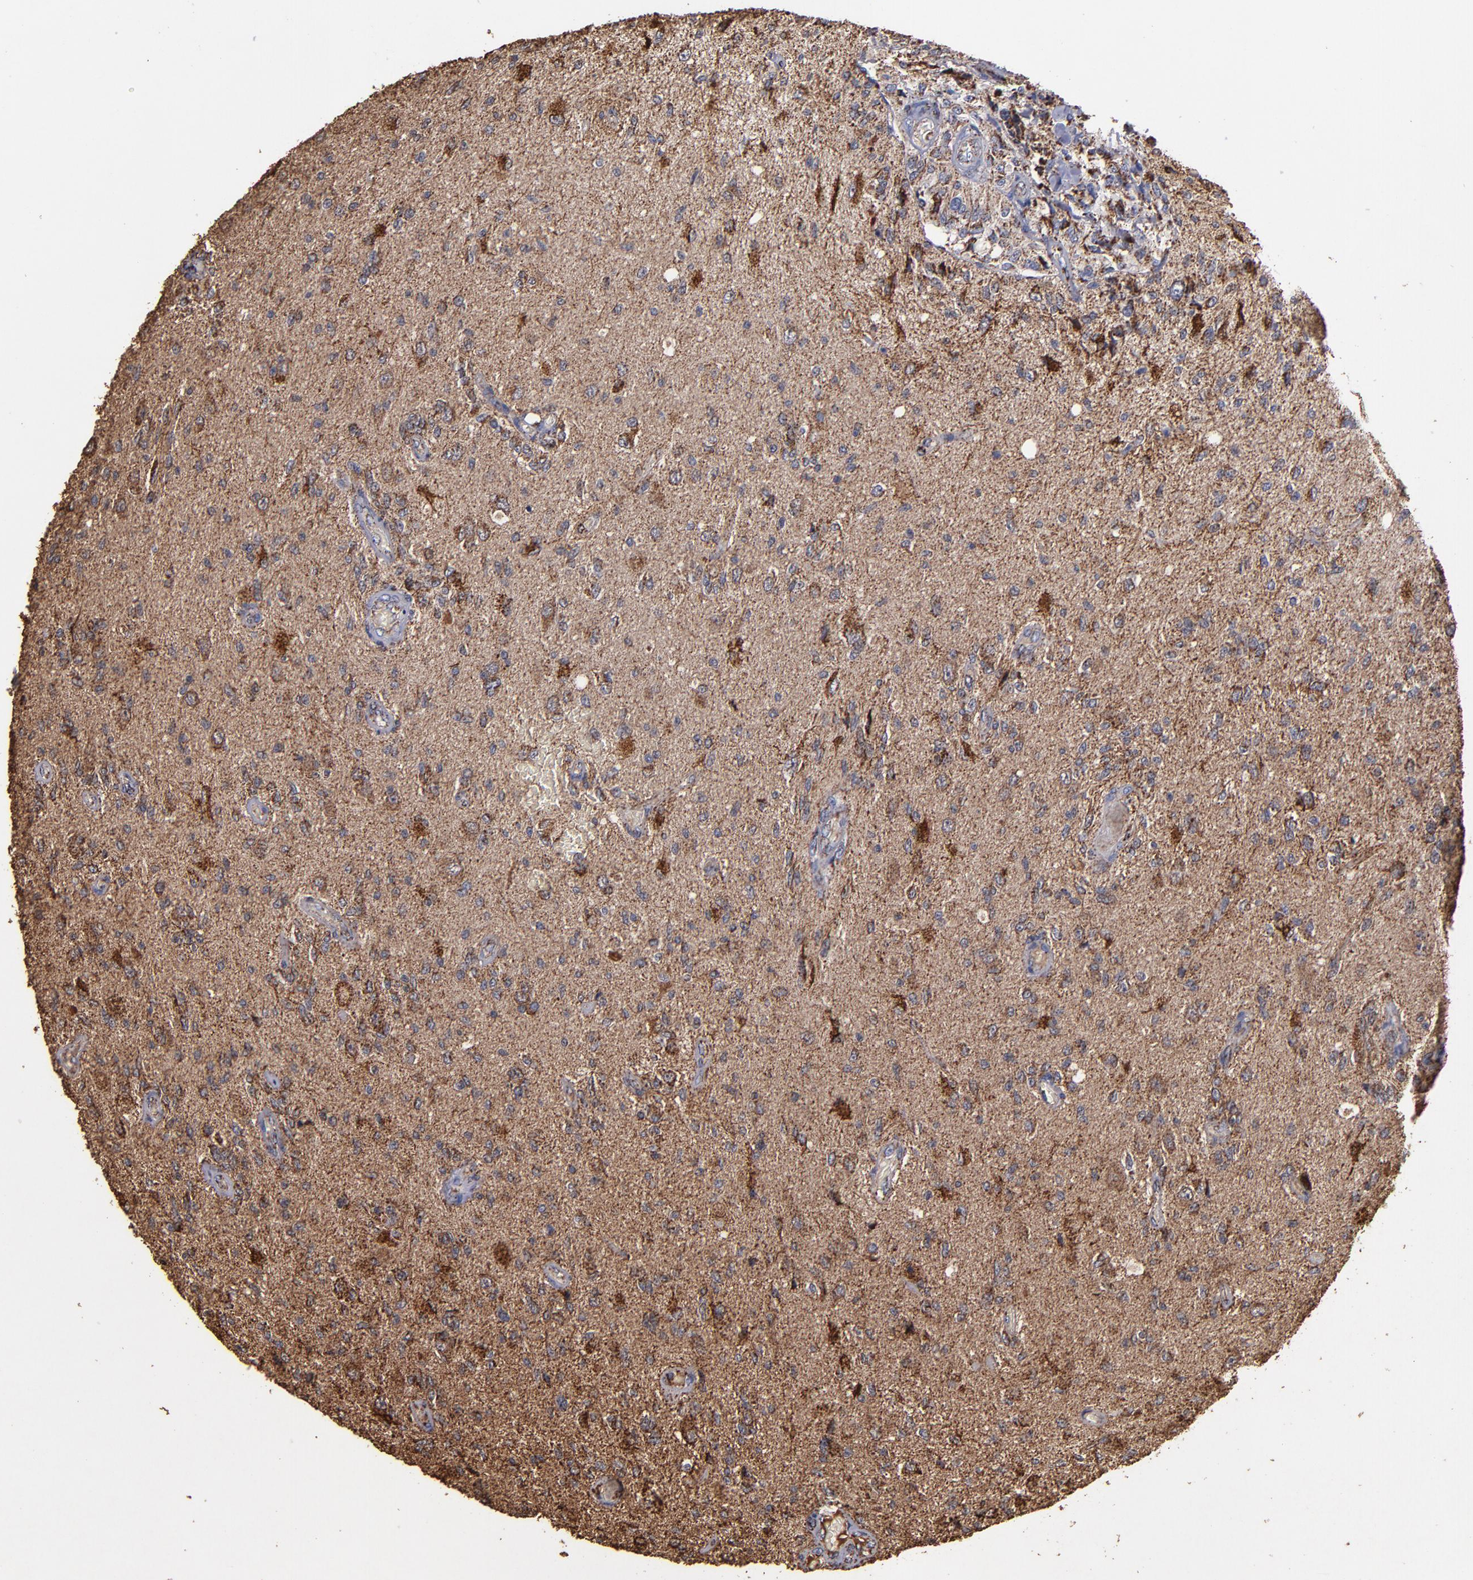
{"staining": {"intensity": "strong", "quantity": ">75%", "location": "cytoplasmic/membranous"}, "tissue": "glioma", "cell_type": "Tumor cells", "image_type": "cancer", "snomed": [{"axis": "morphology", "description": "Normal tissue, NOS"}, {"axis": "morphology", "description": "Glioma, malignant, High grade"}, {"axis": "topography", "description": "Cerebral cortex"}], "caption": "A brown stain labels strong cytoplasmic/membranous positivity of a protein in human malignant glioma (high-grade) tumor cells.", "gene": "SOD2", "patient": {"sex": "male", "age": 77}}